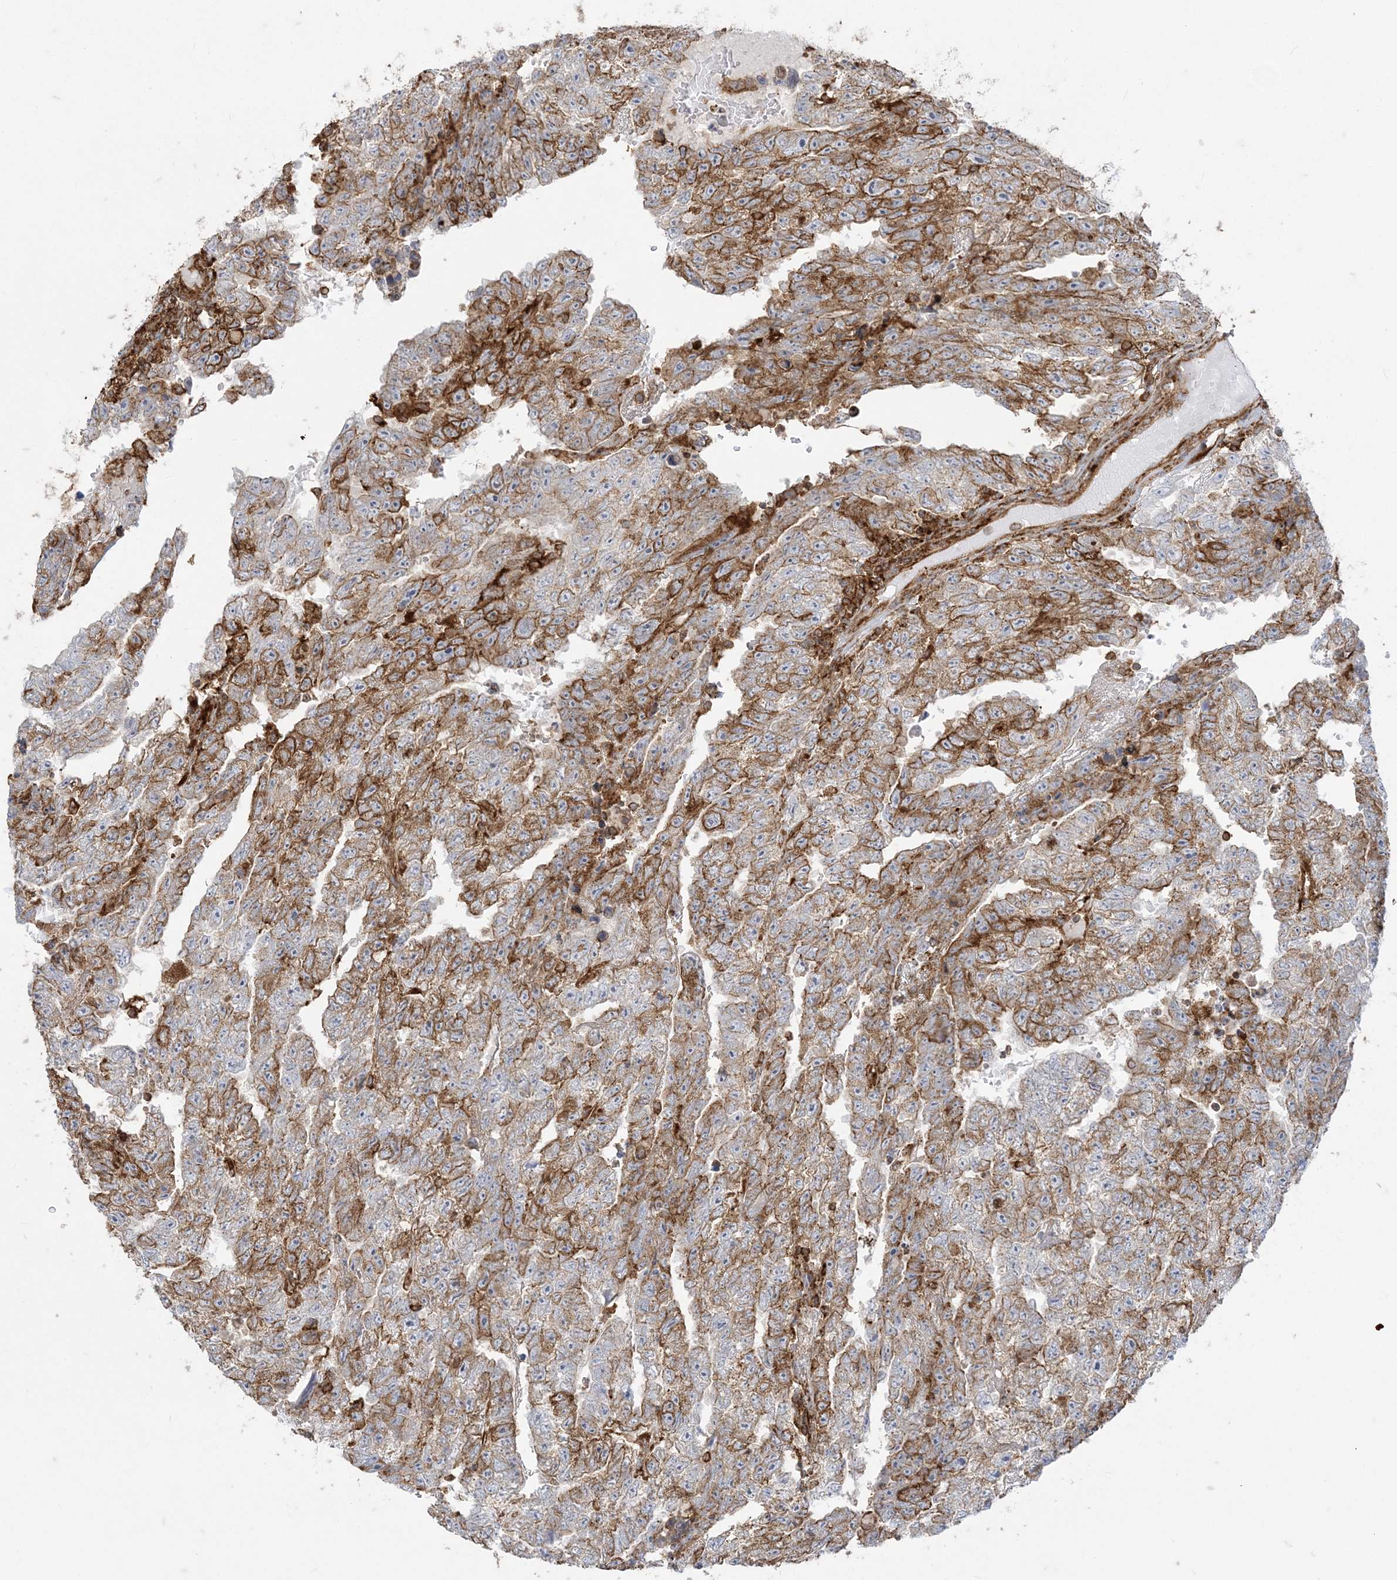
{"staining": {"intensity": "moderate", "quantity": ">75%", "location": "cytoplasmic/membranous"}, "tissue": "testis cancer", "cell_type": "Tumor cells", "image_type": "cancer", "snomed": [{"axis": "morphology", "description": "Carcinoma, Embryonal, NOS"}, {"axis": "topography", "description": "Testis"}], "caption": "IHC photomicrograph of neoplastic tissue: testis cancer stained using immunohistochemistry displays medium levels of moderate protein expression localized specifically in the cytoplasmic/membranous of tumor cells, appearing as a cytoplasmic/membranous brown color.", "gene": "DERL3", "patient": {"sex": "male", "age": 25}}